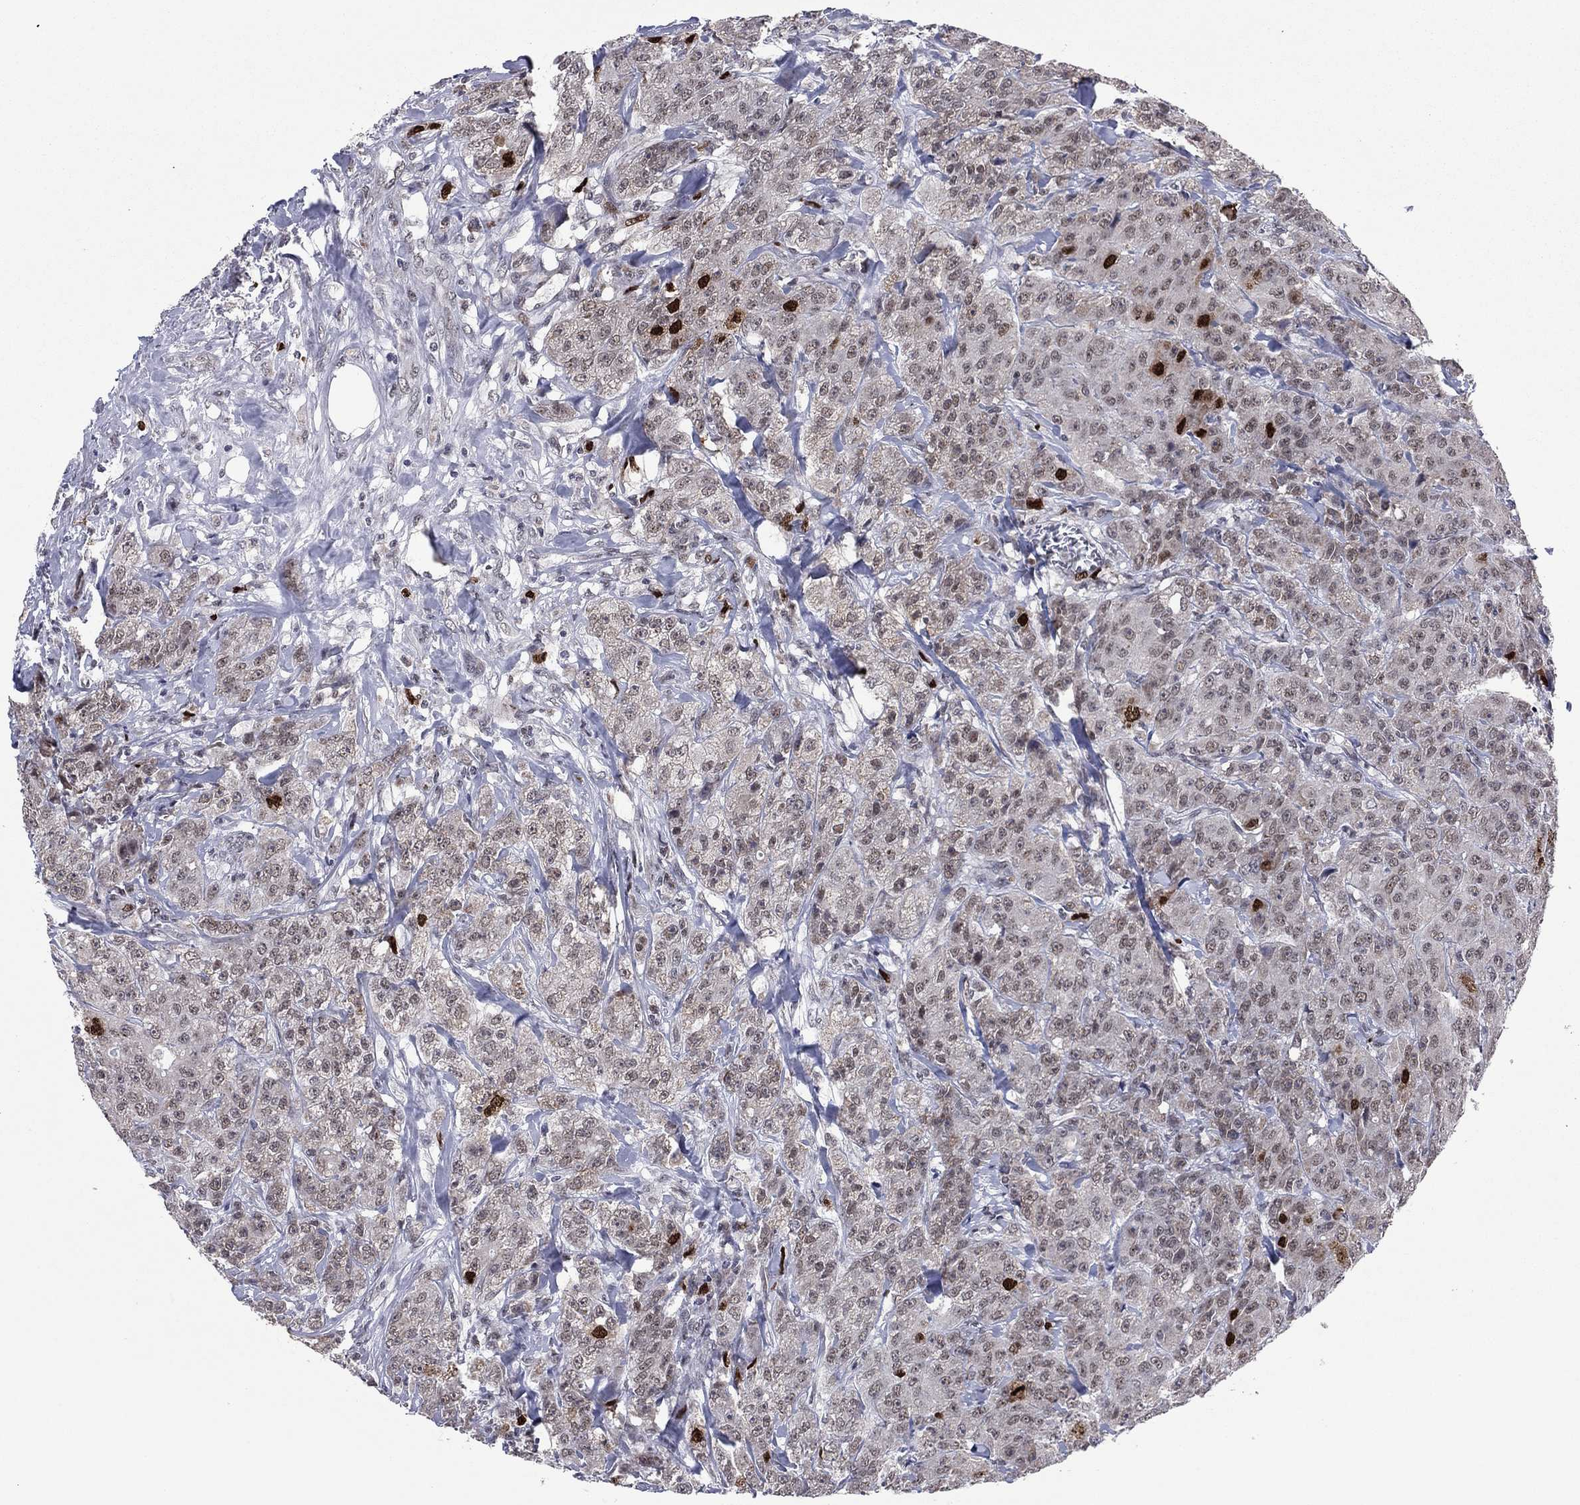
{"staining": {"intensity": "strong", "quantity": "<25%", "location": "nuclear"}, "tissue": "breast cancer", "cell_type": "Tumor cells", "image_type": "cancer", "snomed": [{"axis": "morphology", "description": "Duct carcinoma"}, {"axis": "topography", "description": "Breast"}], "caption": "Immunohistochemical staining of breast intraductal carcinoma displays medium levels of strong nuclear staining in approximately <25% of tumor cells.", "gene": "CDCA5", "patient": {"sex": "female", "age": 43}}